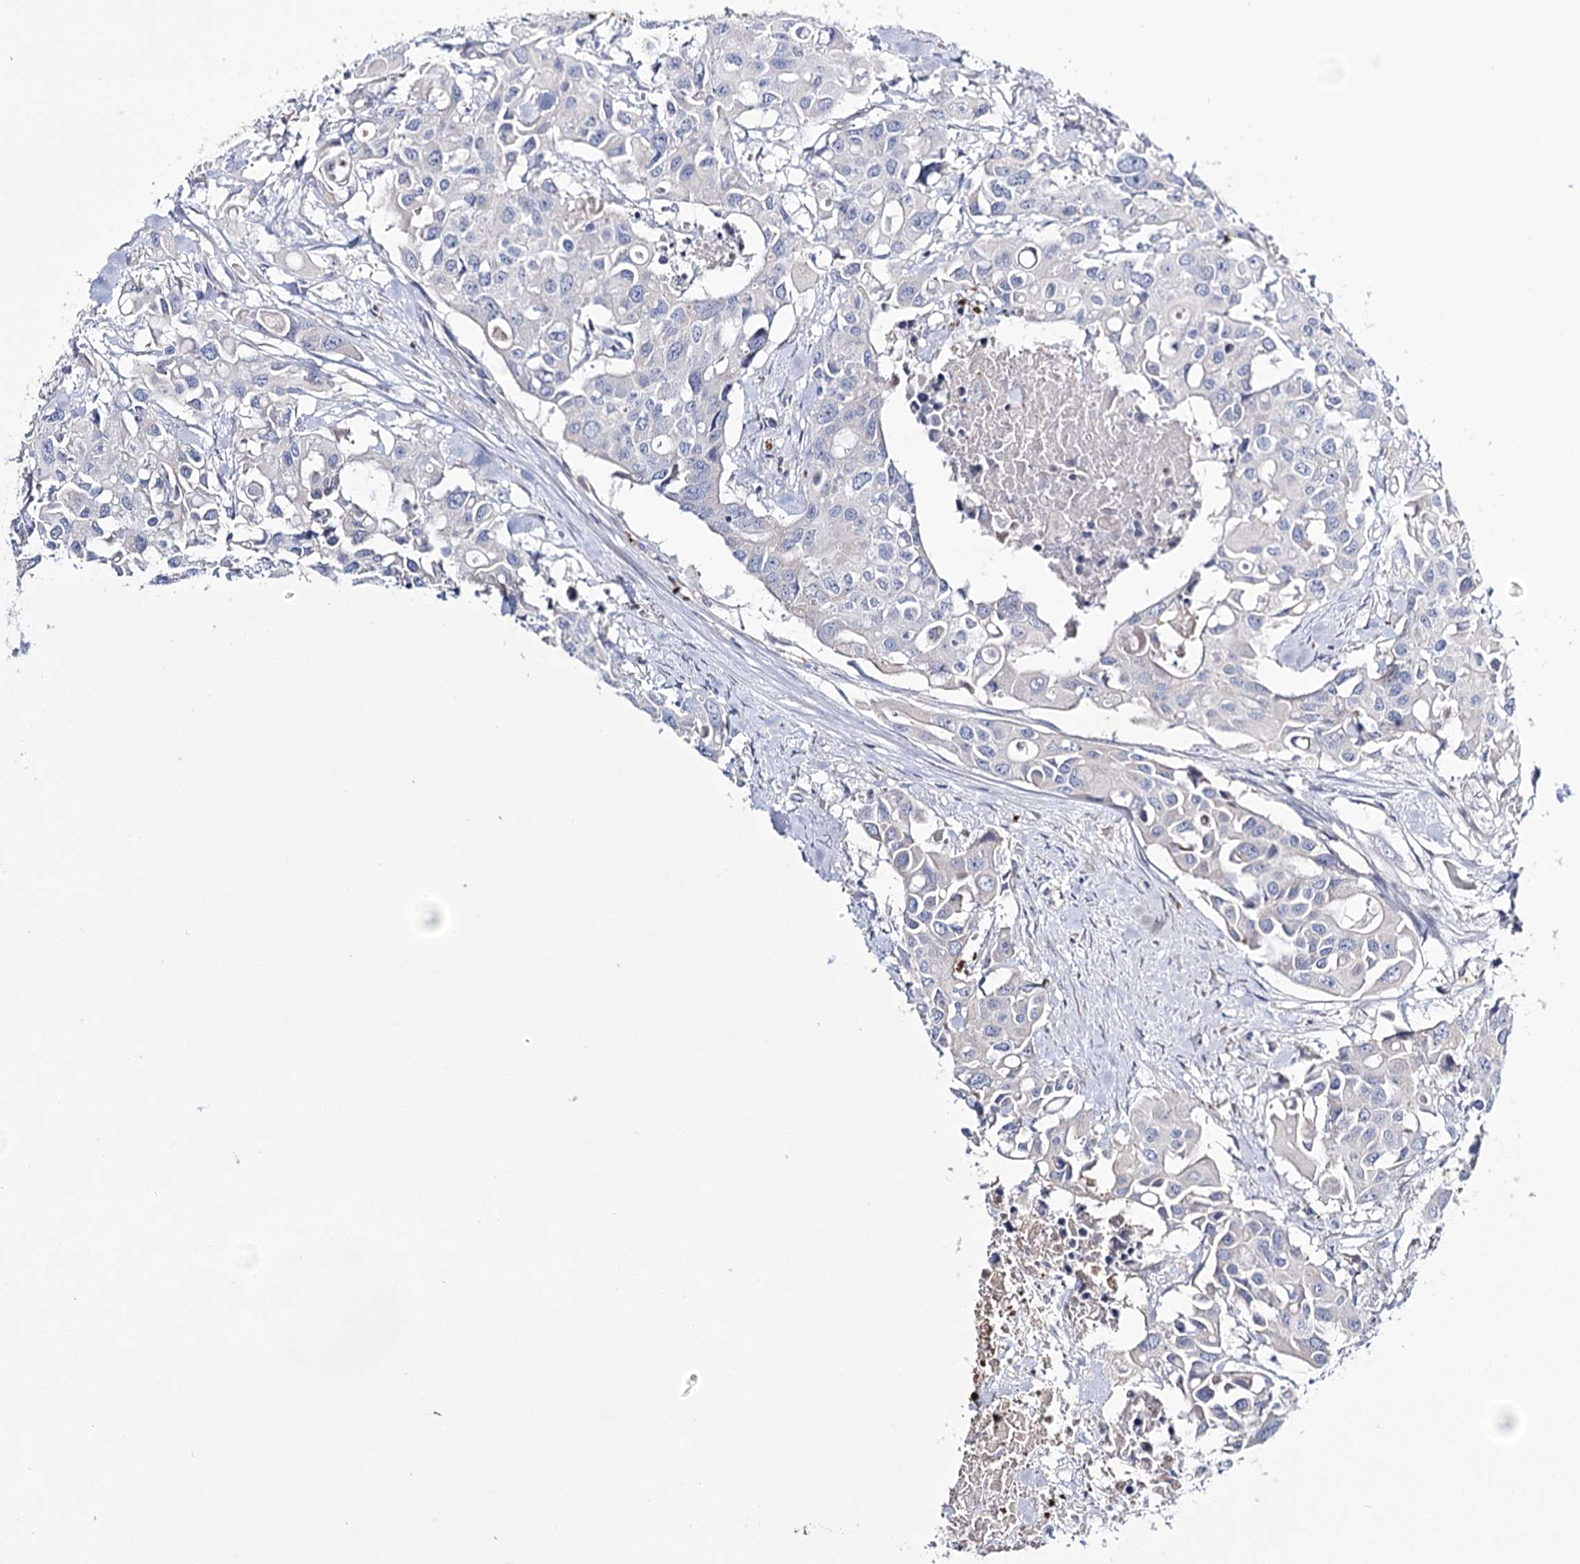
{"staining": {"intensity": "negative", "quantity": "none", "location": "none"}, "tissue": "colorectal cancer", "cell_type": "Tumor cells", "image_type": "cancer", "snomed": [{"axis": "morphology", "description": "Adenocarcinoma, NOS"}, {"axis": "topography", "description": "Colon"}], "caption": "Immunohistochemistry (IHC) image of neoplastic tissue: colorectal cancer (adenocarcinoma) stained with DAB (3,3'-diaminobenzidine) exhibits no significant protein positivity in tumor cells.", "gene": "GBF1", "patient": {"sex": "male", "age": 77}}